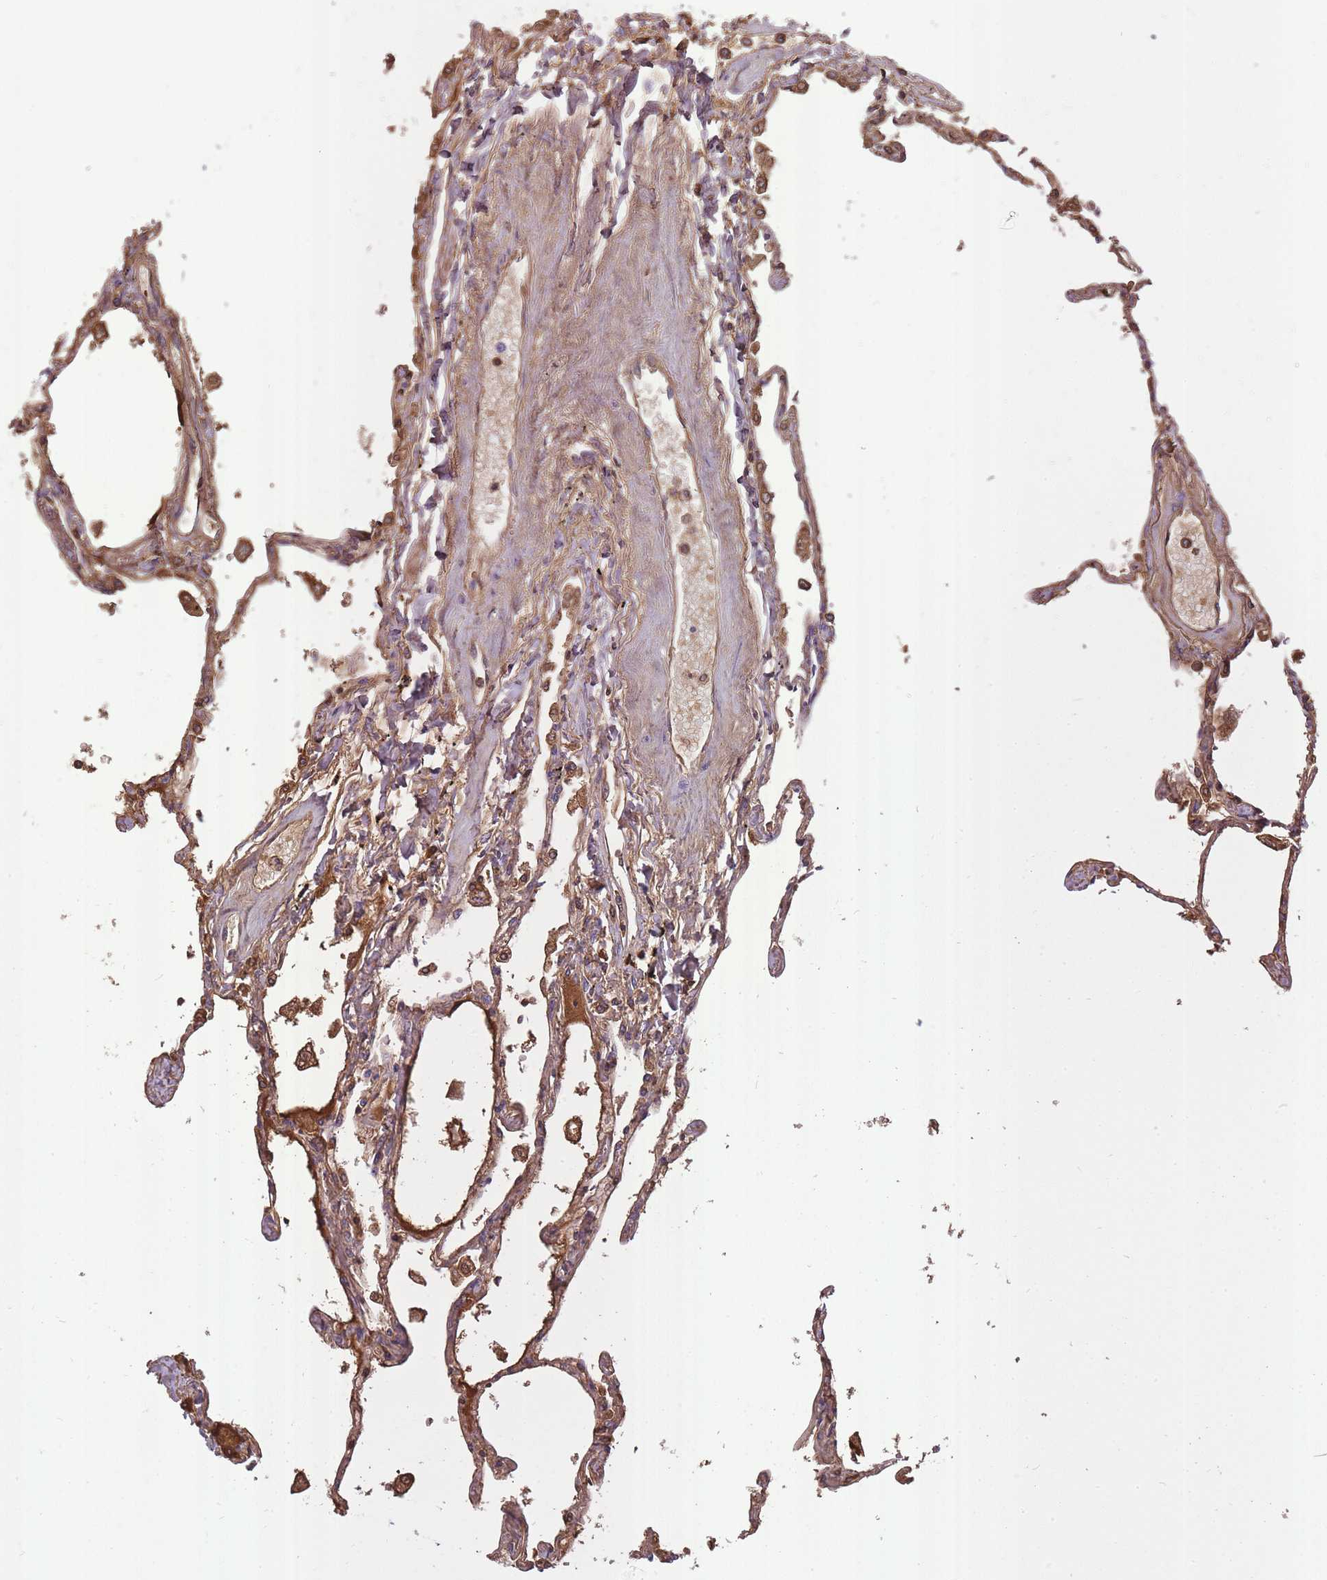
{"staining": {"intensity": "moderate", "quantity": ">75%", "location": "cytoplasmic/membranous"}, "tissue": "lung", "cell_type": "Alveolar cells", "image_type": "normal", "snomed": [{"axis": "morphology", "description": "Normal tissue, NOS"}, {"axis": "topography", "description": "Lung"}], "caption": "Lung stained with immunohistochemistry (IHC) displays moderate cytoplasmic/membranous staining in approximately >75% of alveolar cells. (Brightfield microscopy of DAB IHC at high magnification).", "gene": "IGKV1", "patient": {"sex": "female", "age": 67}}